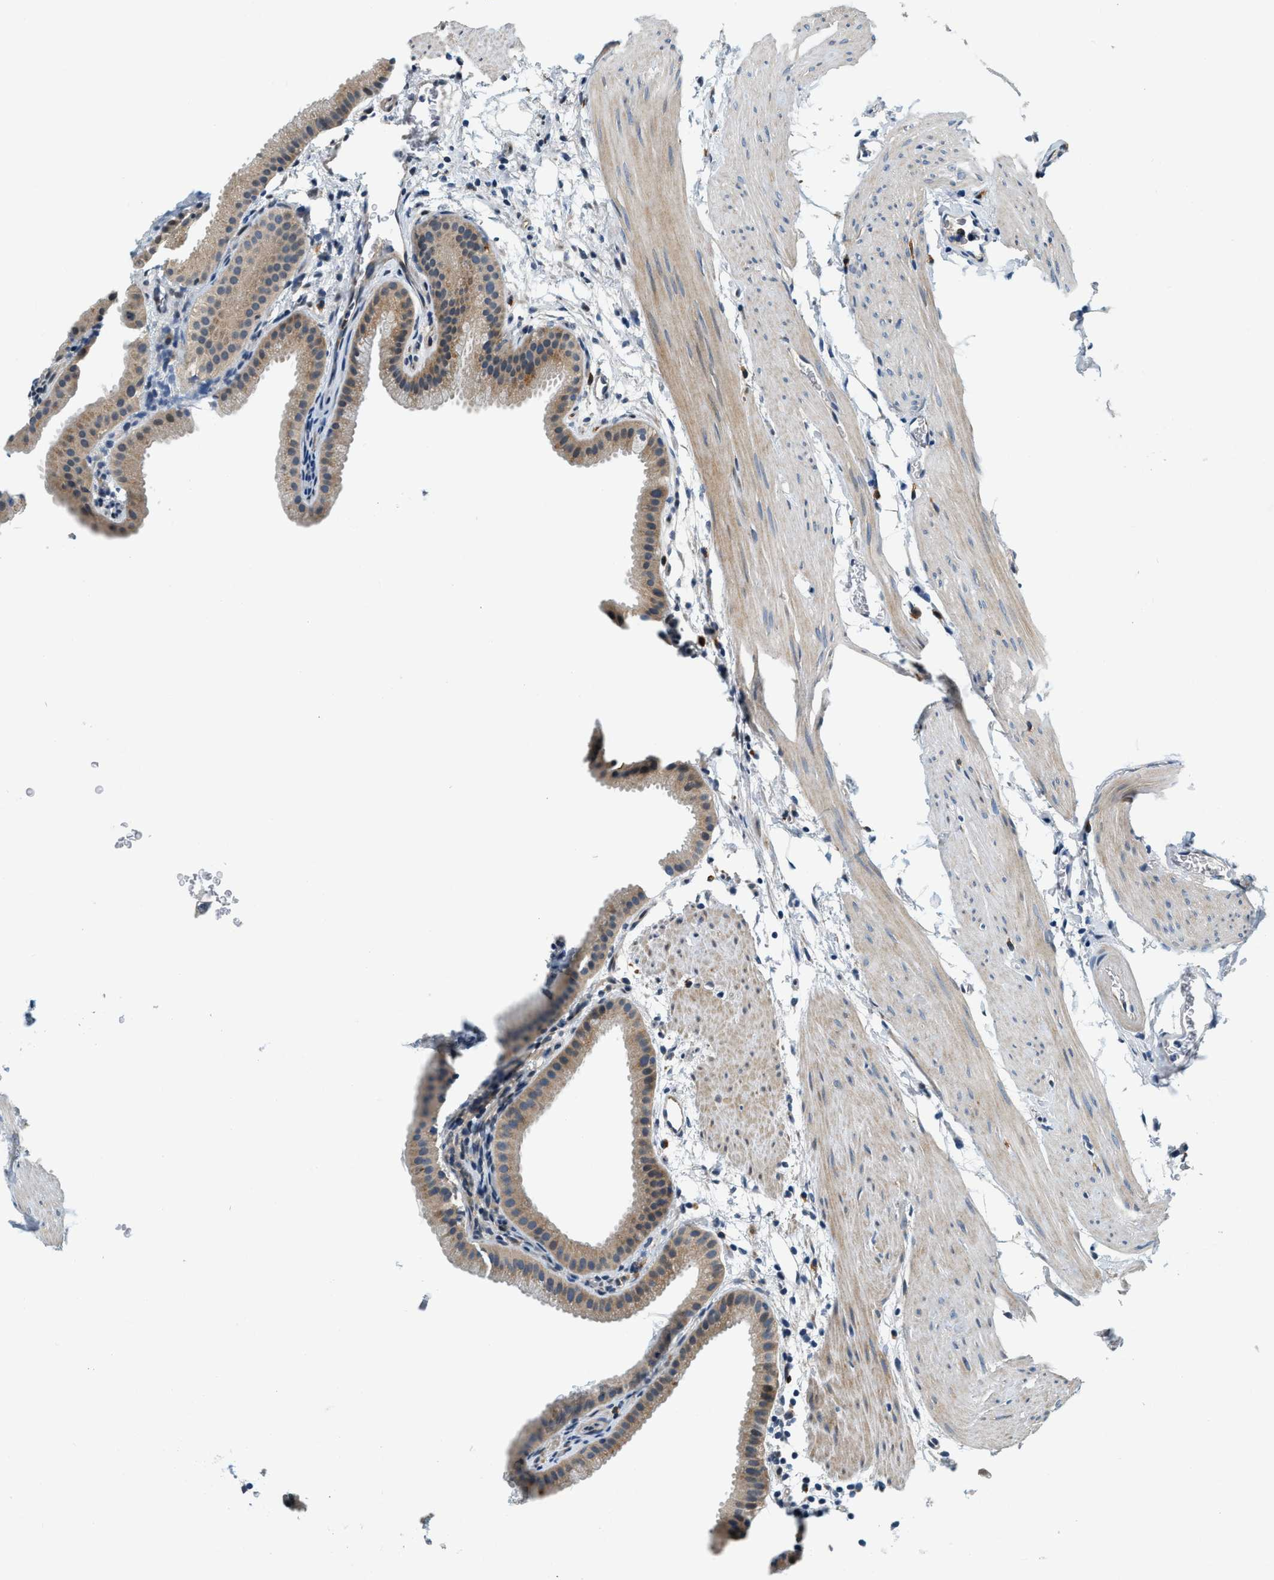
{"staining": {"intensity": "weak", "quantity": ">75%", "location": "cytoplasmic/membranous"}, "tissue": "gallbladder", "cell_type": "Glandular cells", "image_type": "normal", "snomed": [{"axis": "morphology", "description": "Normal tissue, NOS"}, {"axis": "topography", "description": "Gallbladder"}], "caption": "Unremarkable gallbladder was stained to show a protein in brown. There is low levels of weak cytoplasmic/membranous expression in about >75% of glandular cells. The staining was performed using DAB, with brown indicating positive protein expression. Nuclei are stained blue with hematoxylin.", "gene": "YAE1", "patient": {"sex": "female", "age": 64}}